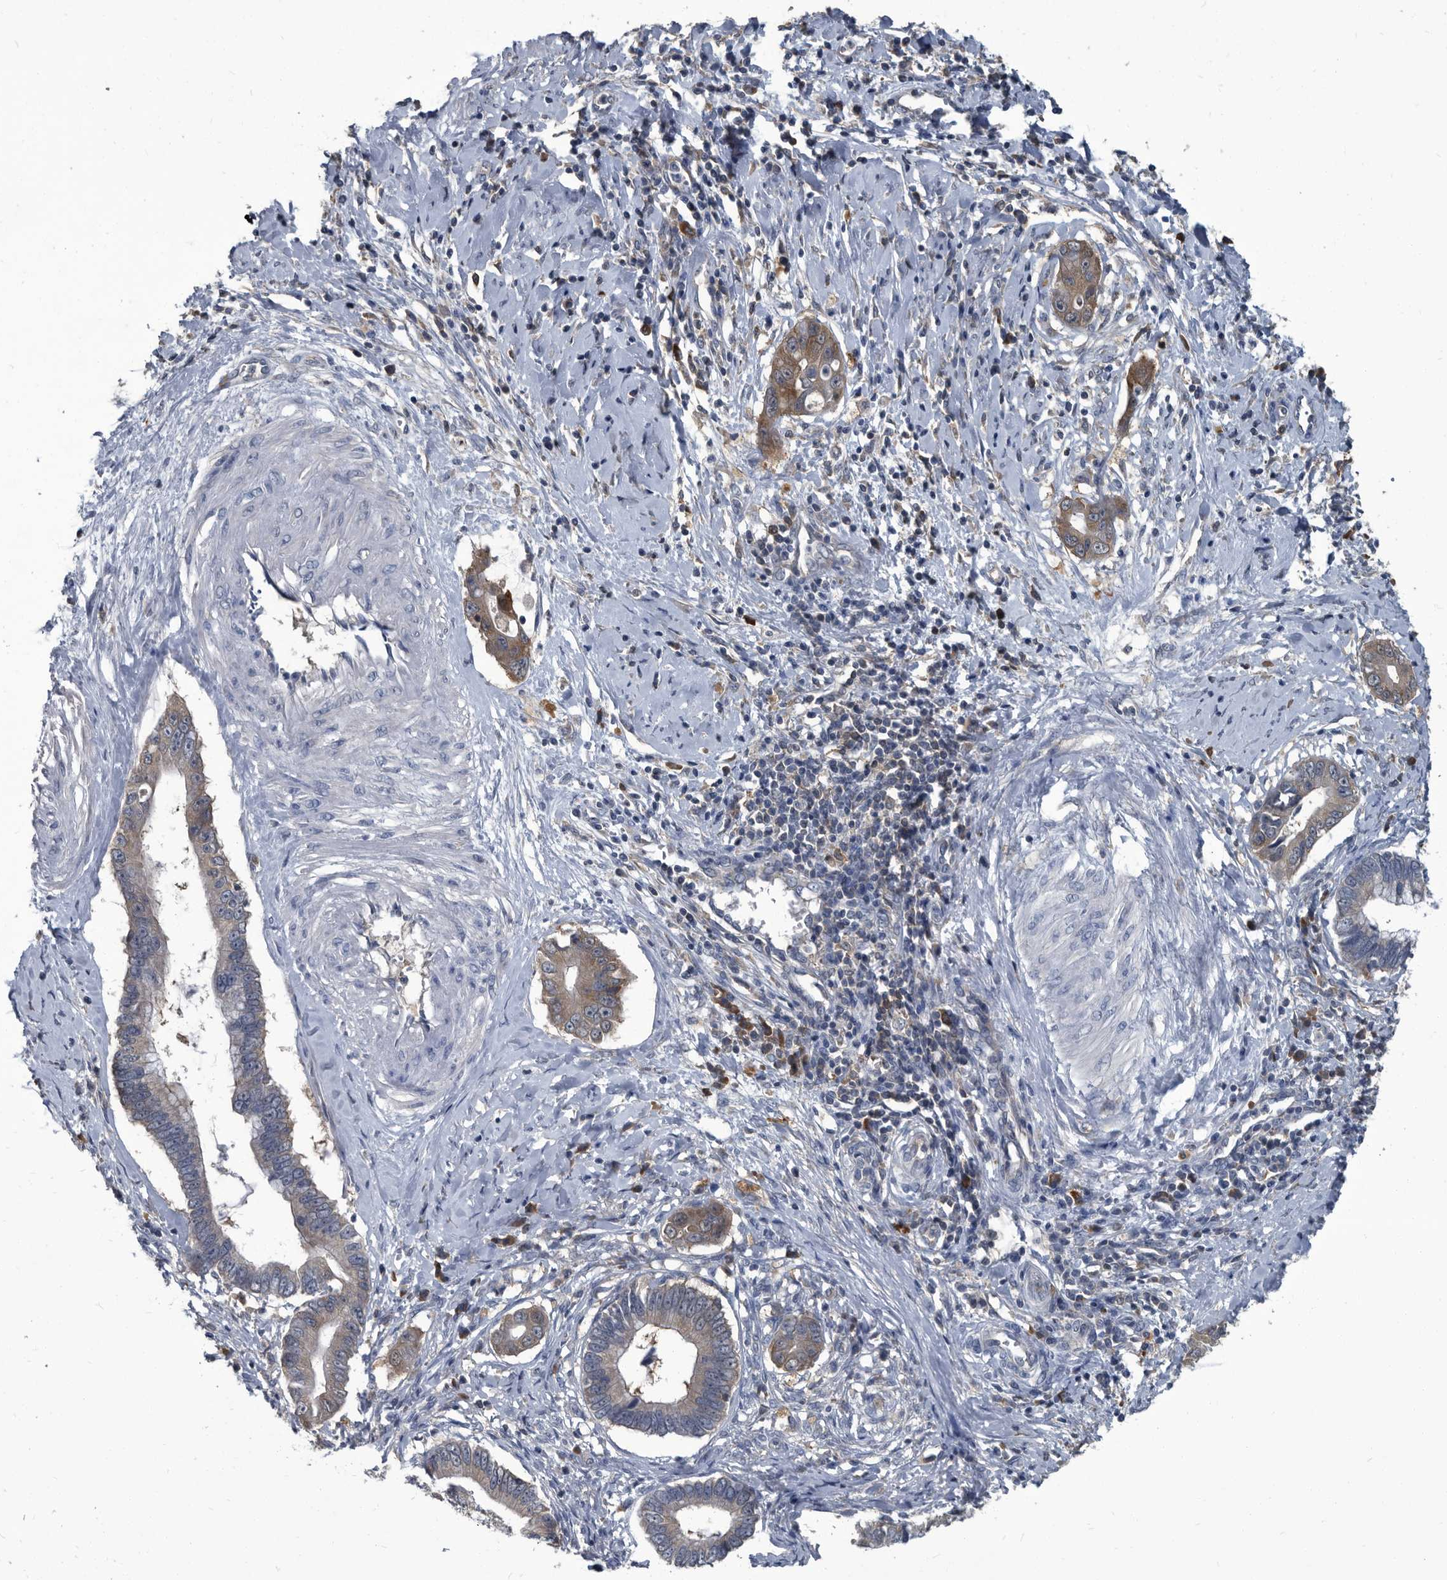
{"staining": {"intensity": "moderate", "quantity": "25%-75%", "location": "cytoplasmic/membranous"}, "tissue": "cervical cancer", "cell_type": "Tumor cells", "image_type": "cancer", "snomed": [{"axis": "morphology", "description": "Adenocarcinoma, NOS"}, {"axis": "topography", "description": "Cervix"}], "caption": "Immunohistochemistry histopathology image of neoplastic tissue: human adenocarcinoma (cervical) stained using immunohistochemistry reveals medium levels of moderate protein expression localized specifically in the cytoplasmic/membranous of tumor cells, appearing as a cytoplasmic/membranous brown color.", "gene": "CDV3", "patient": {"sex": "female", "age": 44}}